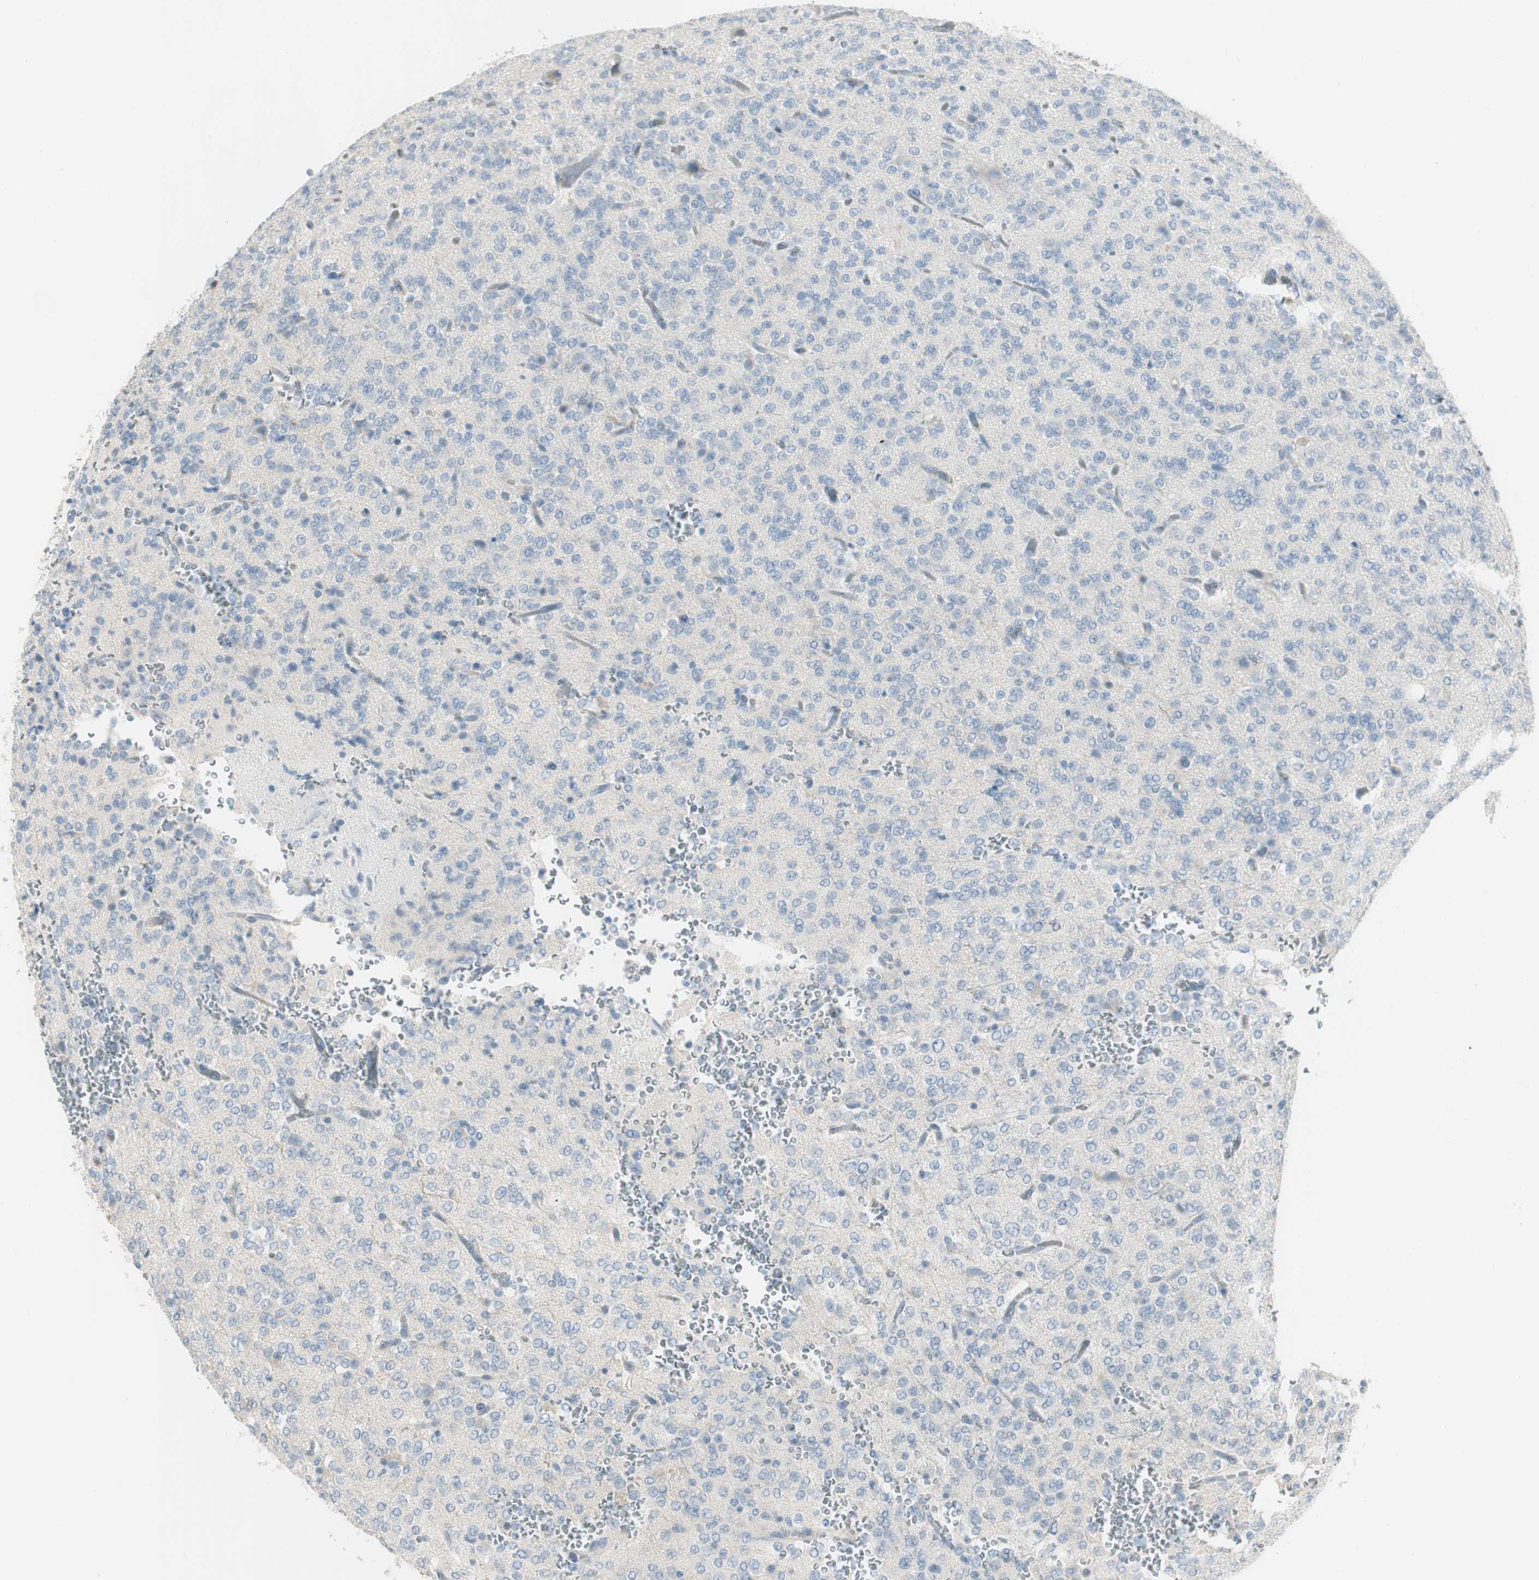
{"staining": {"intensity": "negative", "quantity": "none", "location": "none"}, "tissue": "glioma", "cell_type": "Tumor cells", "image_type": "cancer", "snomed": [{"axis": "morphology", "description": "Glioma, malignant, Low grade"}, {"axis": "topography", "description": "Brain"}], "caption": "Protein analysis of glioma demonstrates no significant staining in tumor cells.", "gene": "SPINK4", "patient": {"sex": "male", "age": 38}}